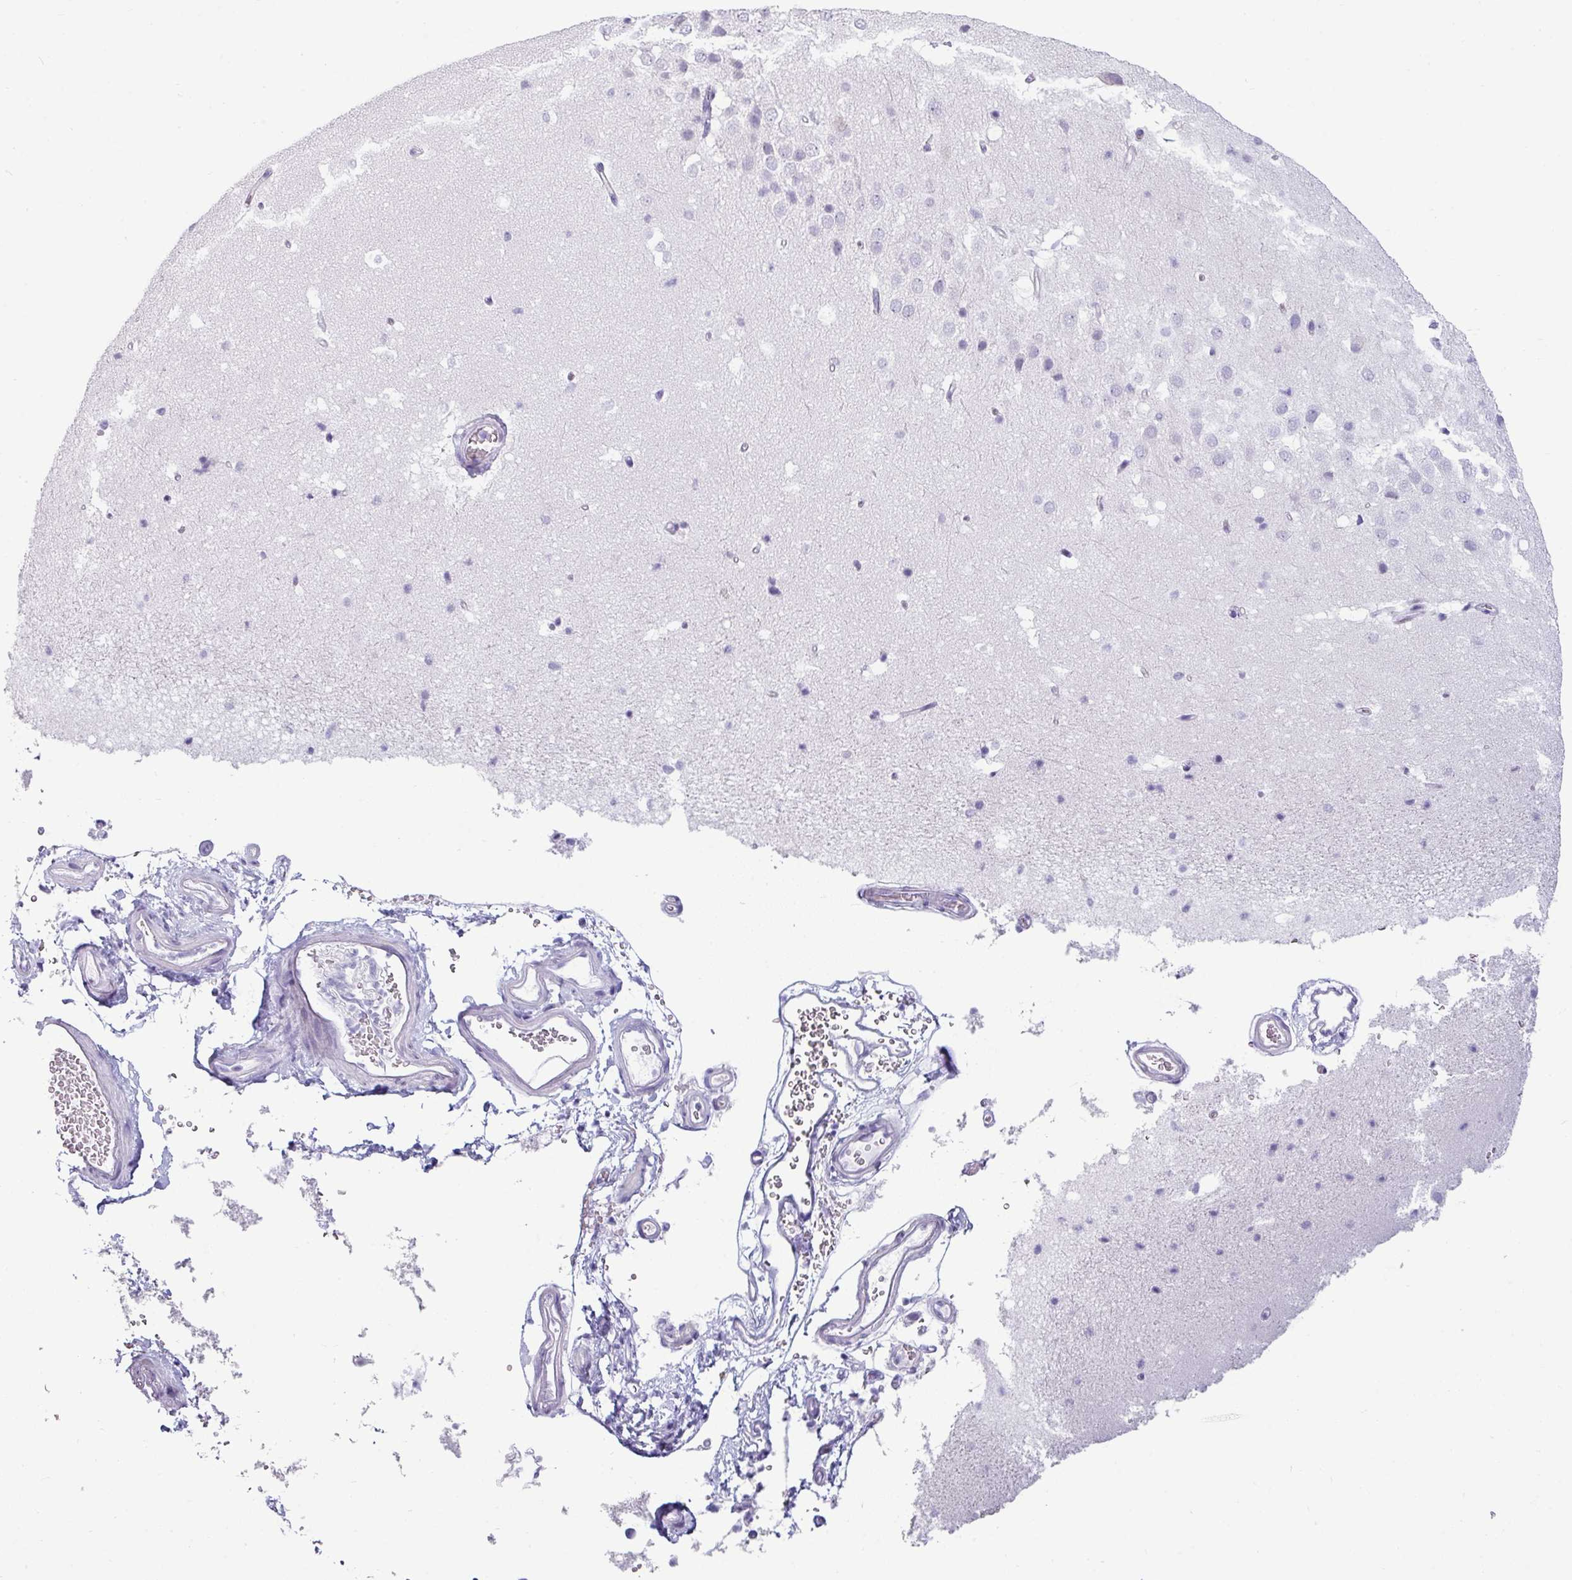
{"staining": {"intensity": "negative", "quantity": "none", "location": "none"}, "tissue": "hippocampus", "cell_type": "Glial cells", "image_type": "normal", "snomed": [{"axis": "morphology", "description": "Normal tissue, NOS"}, {"axis": "topography", "description": "Hippocampus"}], "caption": "Glial cells are negative for protein expression in normal human hippocampus.", "gene": "VCX2", "patient": {"sex": "male", "age": 37}}